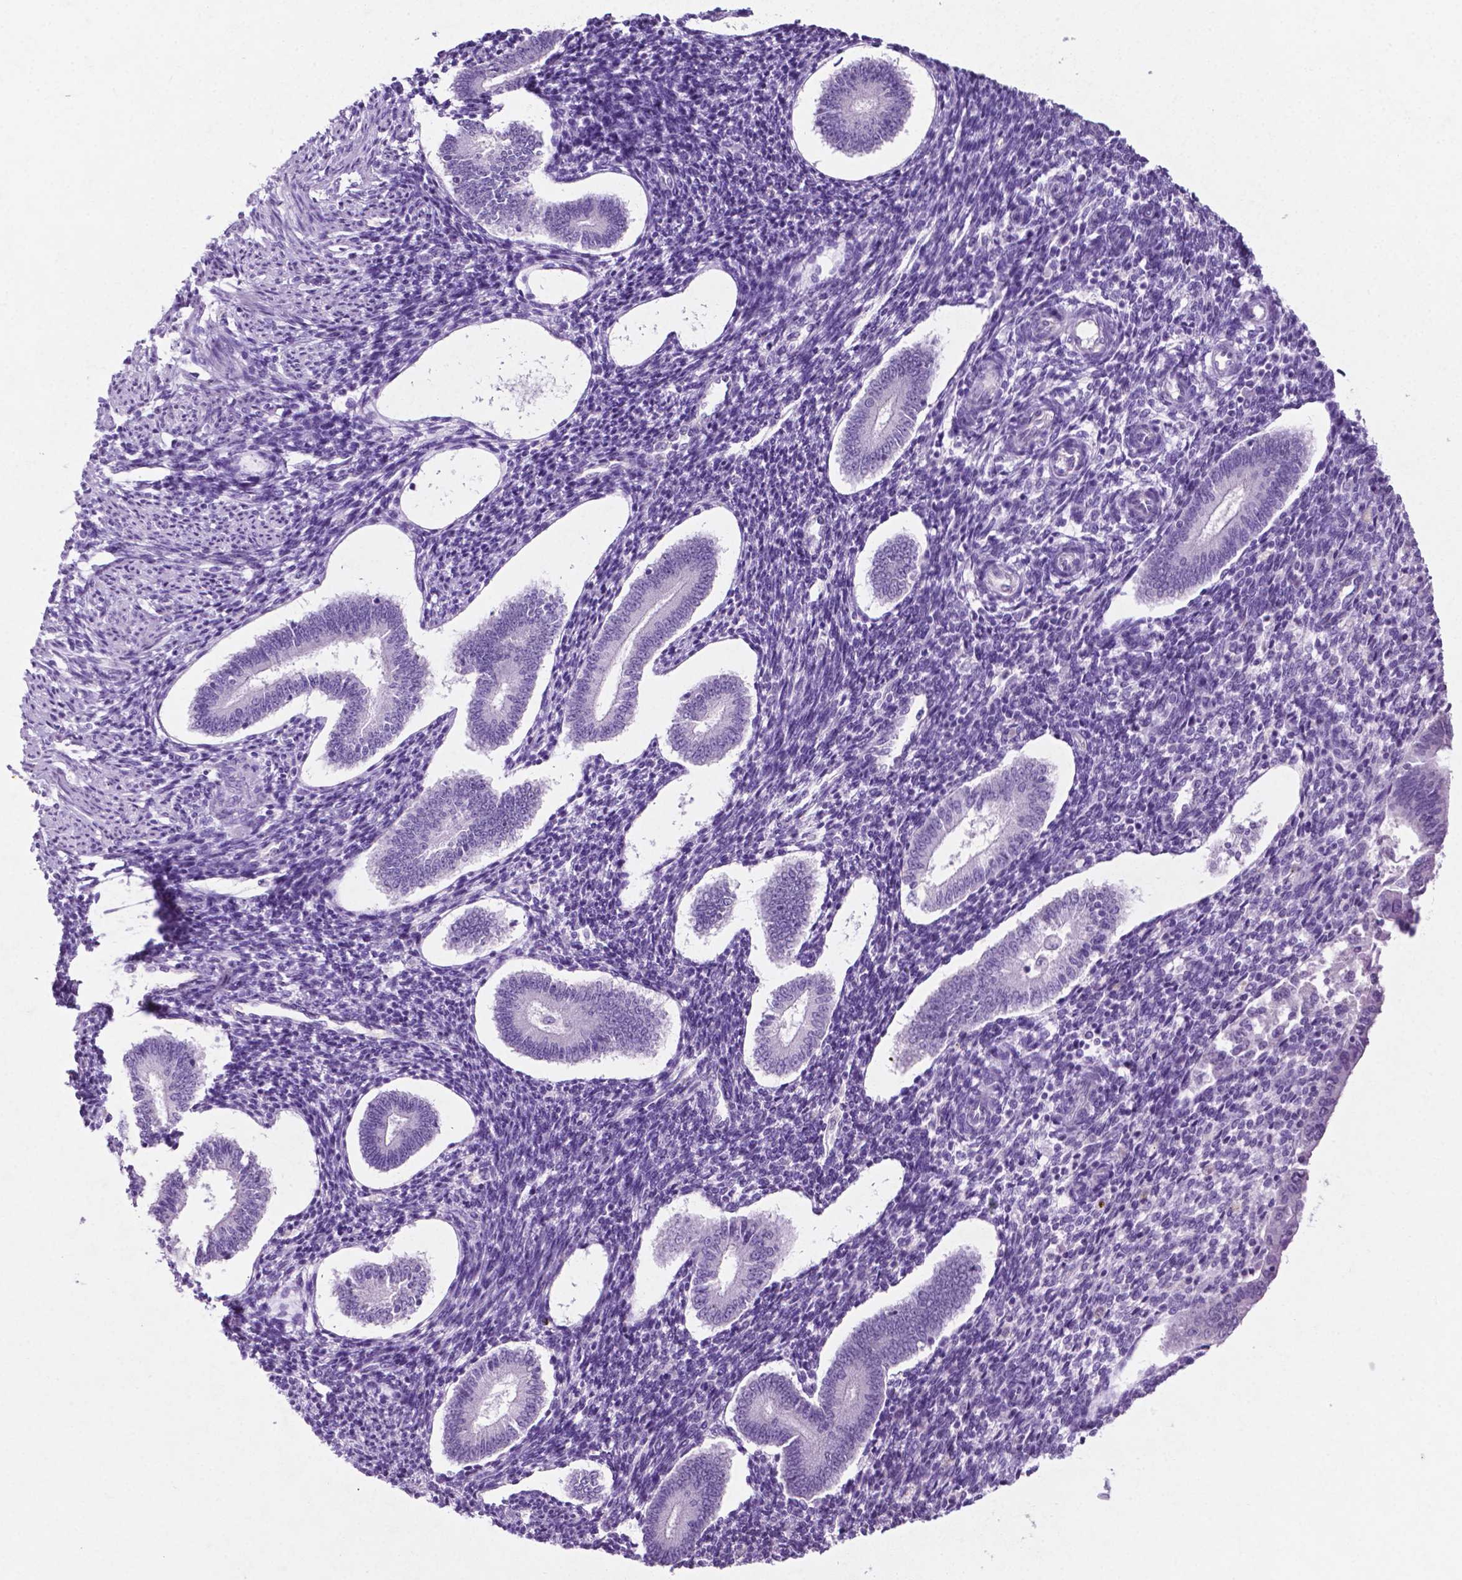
{"staining": {"intensity": "negative", "quantity": "none", "location": "none"}, "tissue": "endometrium", "cell_type": "Cells in endometrial stroma", "image_type": "normal", "snomed": [{"axis": "morphology", "description": "Normal tissue, NOS"}, {"axis": "topography", "description": "Endometrium"}], "caption": "This is a histopathology image of IHC staining of unremarkable endometrium, which shows no staining in cells in endometrial stroma.", "gene": "PHGR1", "patient": {"sex": "female", "age": 40}}